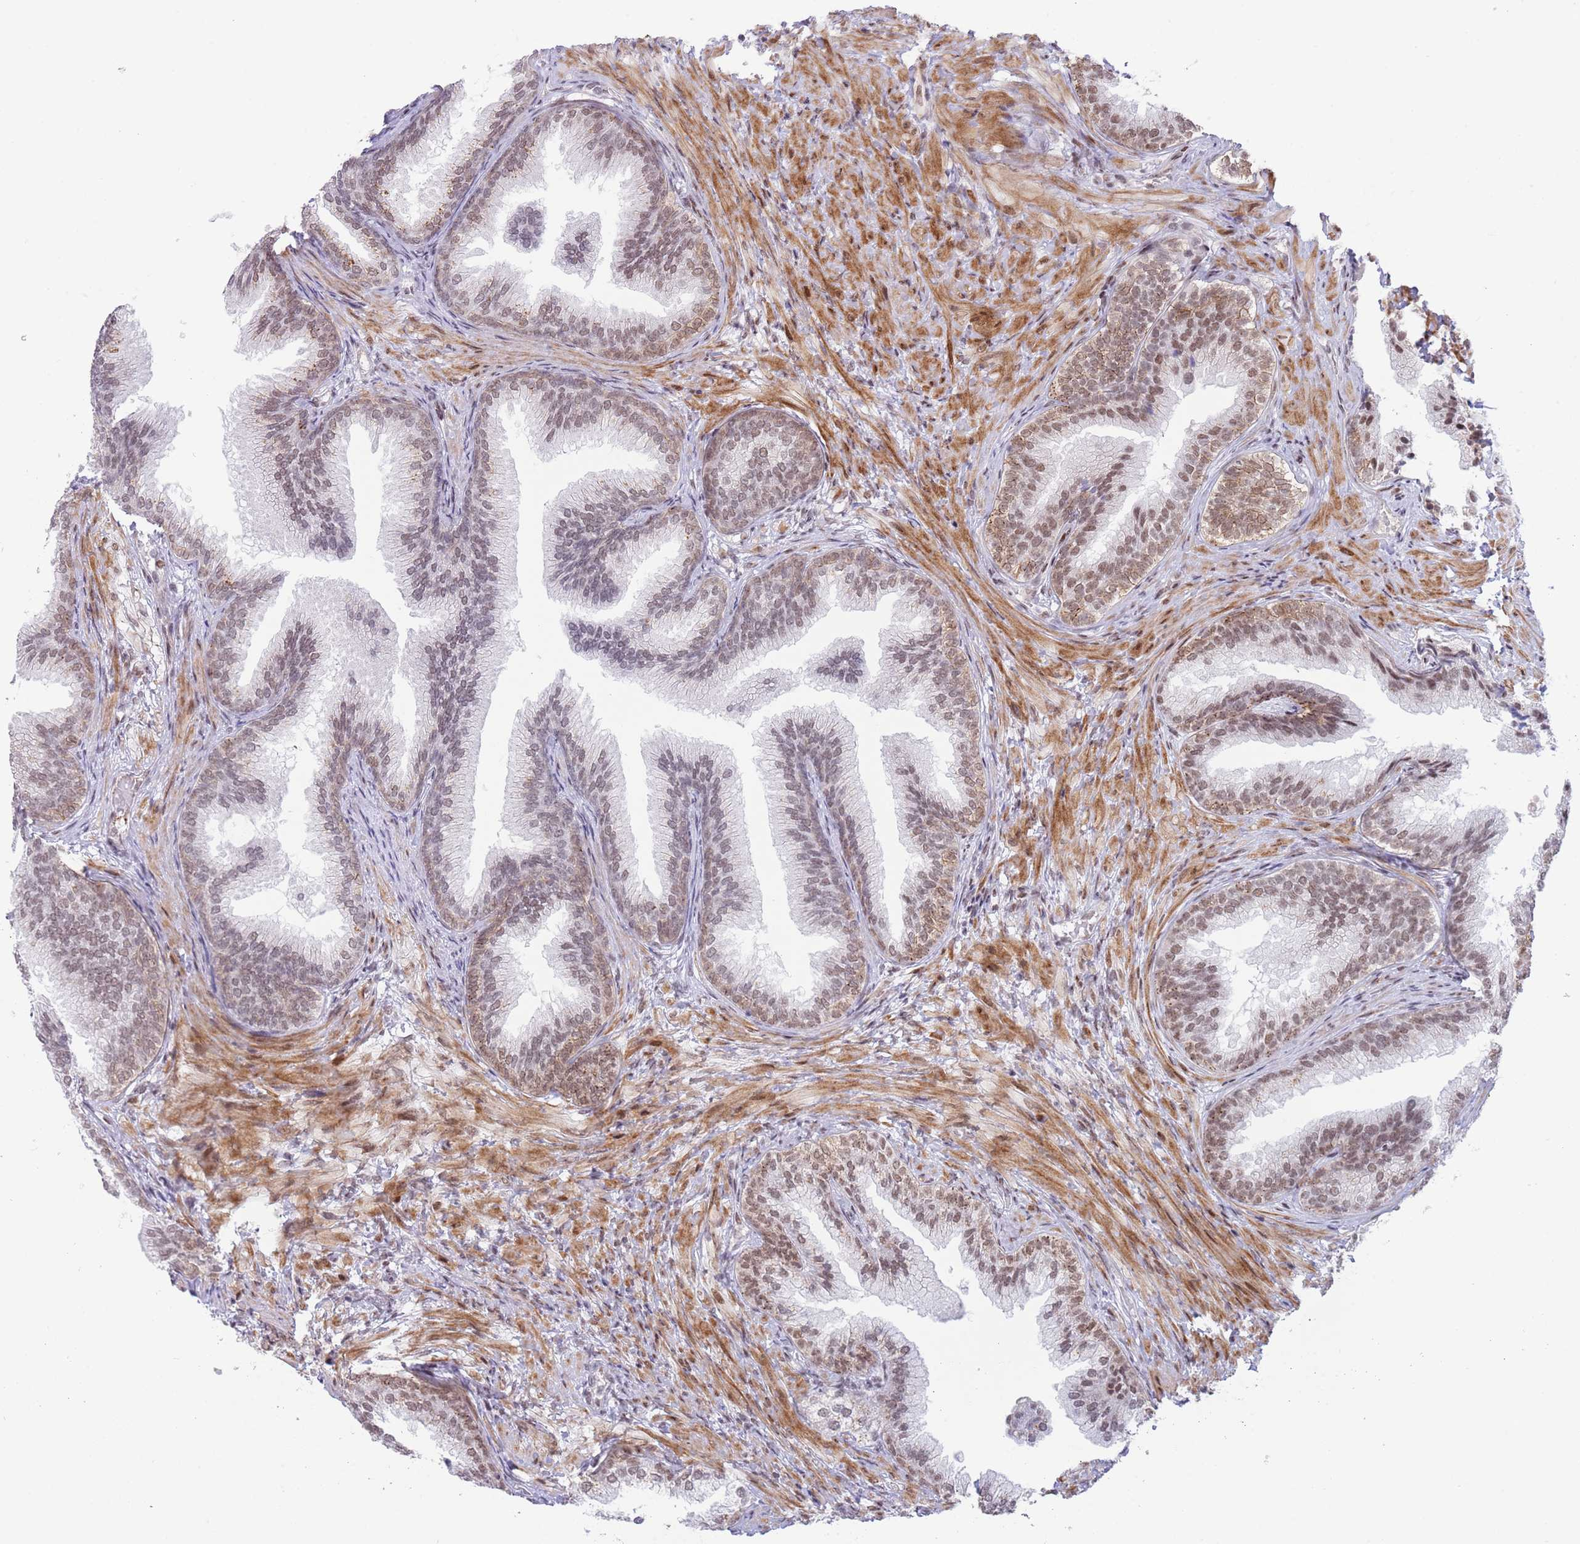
{"staining": {"intensity": "moderate", "quantity": ">75%", "location": "cytoplasmic/membranous,nuclear"}, "tissue": "prostate", "cell_type": "Glandular cells", "image_type": "normal", "snomed": [{"axis": "morphology", "description": "Normal tissue, NOS"}, {"axis": "topography", "description": "Prostate"}], "caption": "The photomicrograph displays staining of normal prostate, revealing moderate cytoplasmic/membranous,nuclear protein staining (brown color) within glandular cells. (DAB (3,3'-diaminobenzidine) IHC, brown staining for protein, blue staining for nuclei).", "gene": "ZNF382", "patient": {"sex": "male", "age": 76}}